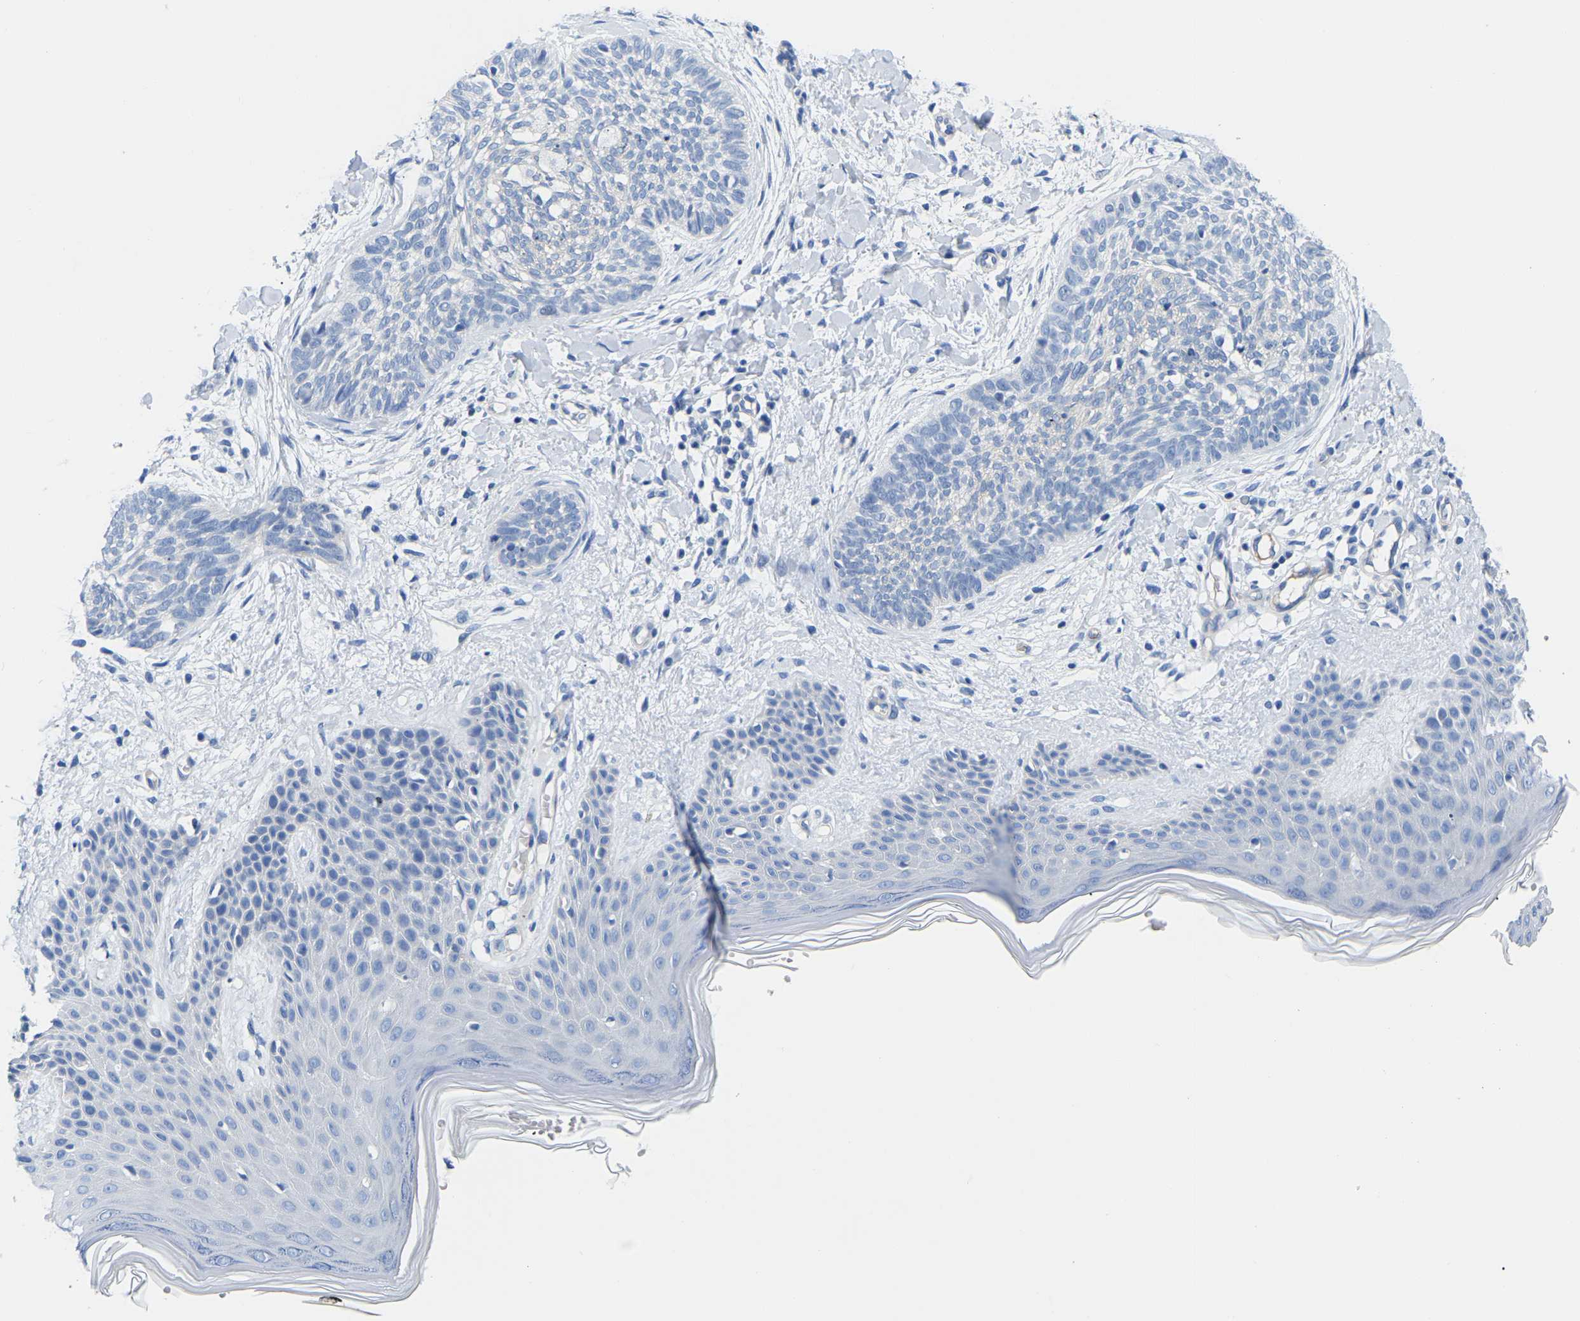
{"staining": {"intensity": "negative", "quantity": "none", "location": "none"}, "tissue": "skin cancer", "cell_type": "Tumor cells", "image_type": "cancer", "snomed": [{"axis": "morphology", "description": "Basal cell carcinoma"}, {"axis": "topography", "description": "Skin"}], "caption": "A micrograph of skin basal cell carcinoma stained for a protein displays no brown staining in tumor cells.", "gene": "UPK3A", "patient": {"sex": "female", "age": 59}}